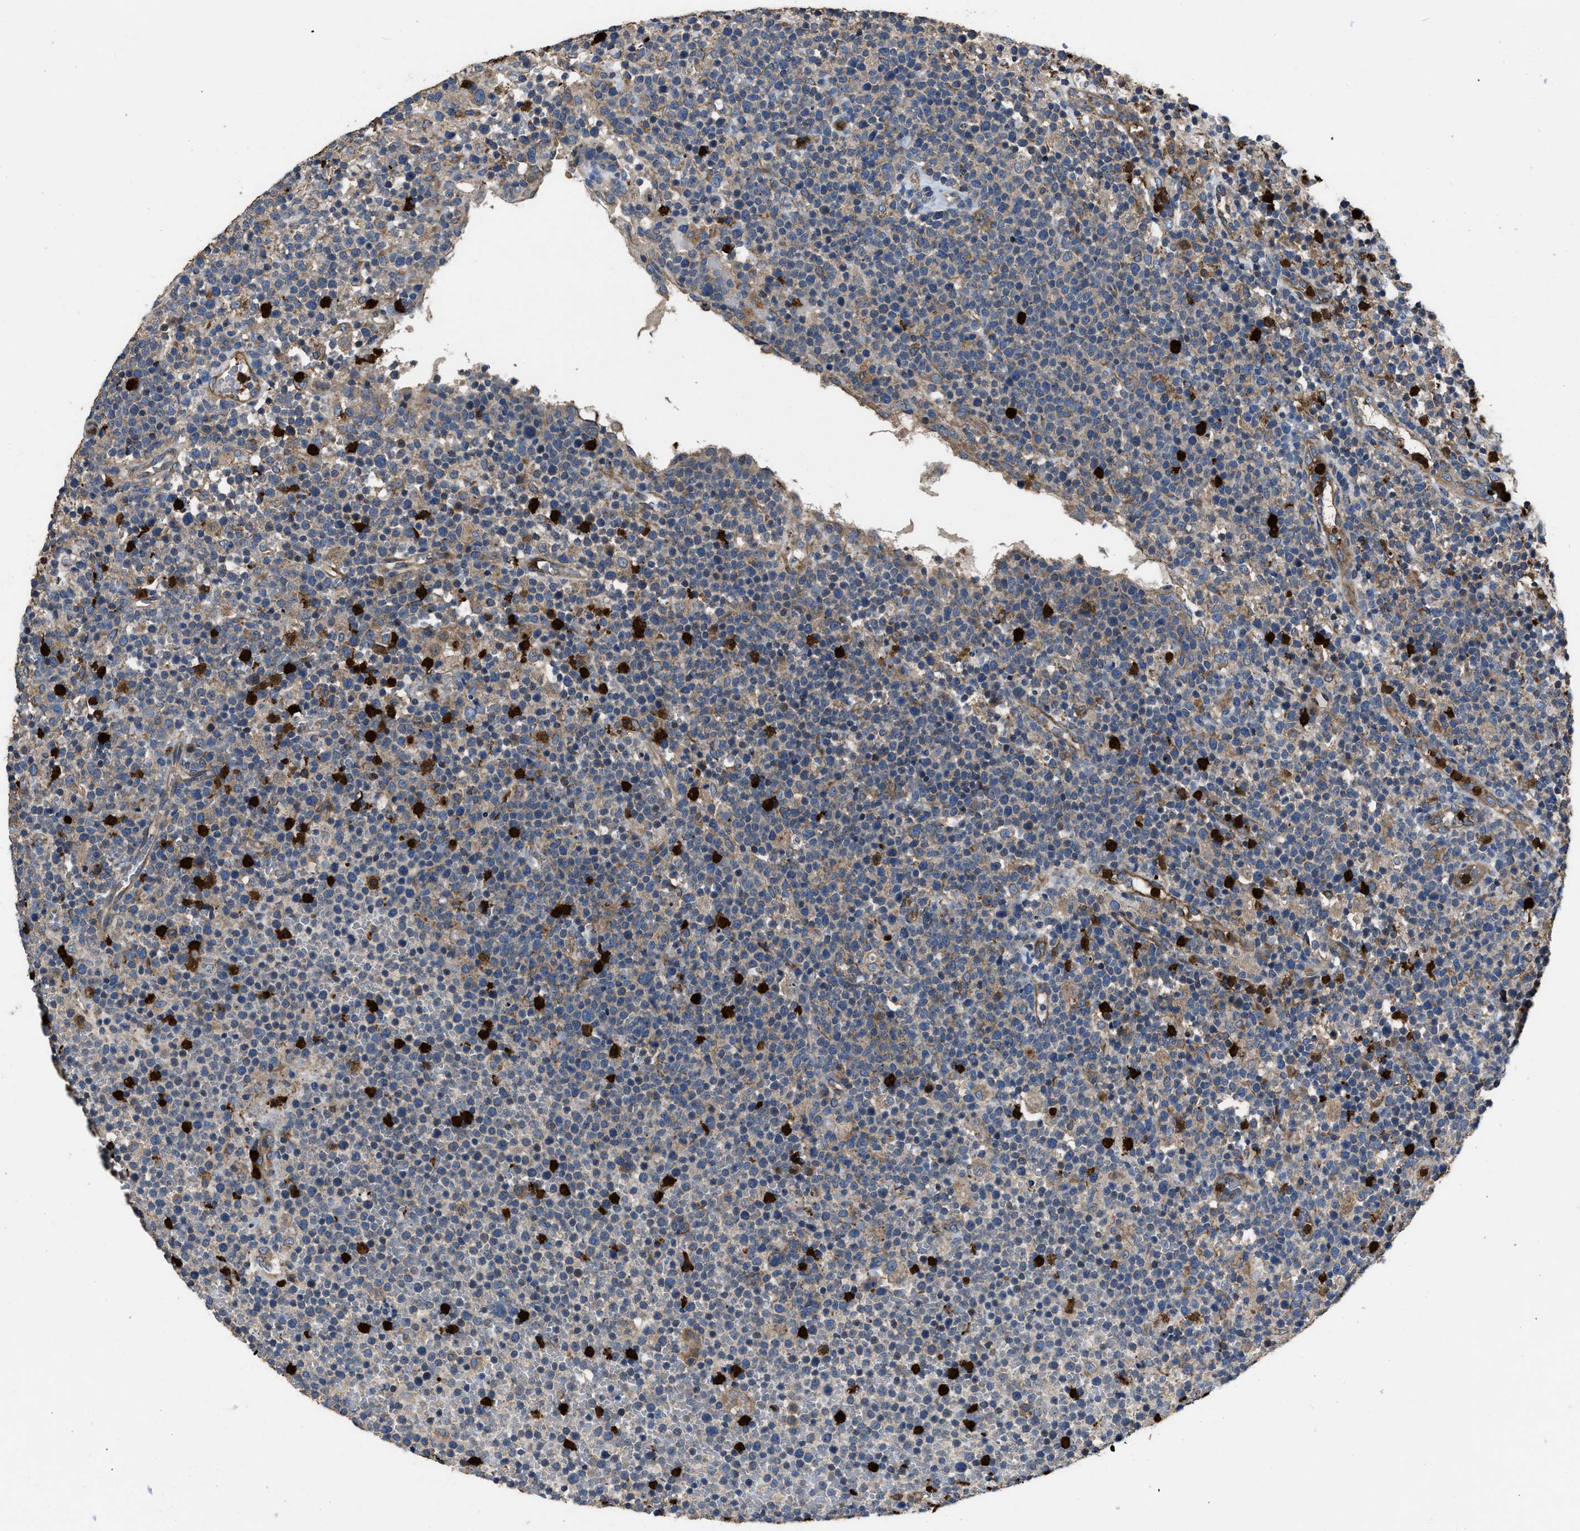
{"staining": {"intensity": "moderate", "quantity": "<25%", "location": "cytoplasmic/membranous"}, "tissue": "lymphoma", "cell_type": "Tumor cells", "image_type": "cancer", "snomed": [{"axis": "morphology", "description": "Malignant lymphoma, non-Hodgkin's type, High grade"}, {"axis": "topography", "description": "Lymph node"}], "caption": "IHC (DAB (3,3'-diaminobenzidine)) staining of human high-grade malignant lymphoma, non-Hodgkin's type shows moderate cytoplasmic/membranous protein staining in about <25% of tumor cells.", "gene": "ANGPT1", "patient": {"sex": "male", "age": 61}}